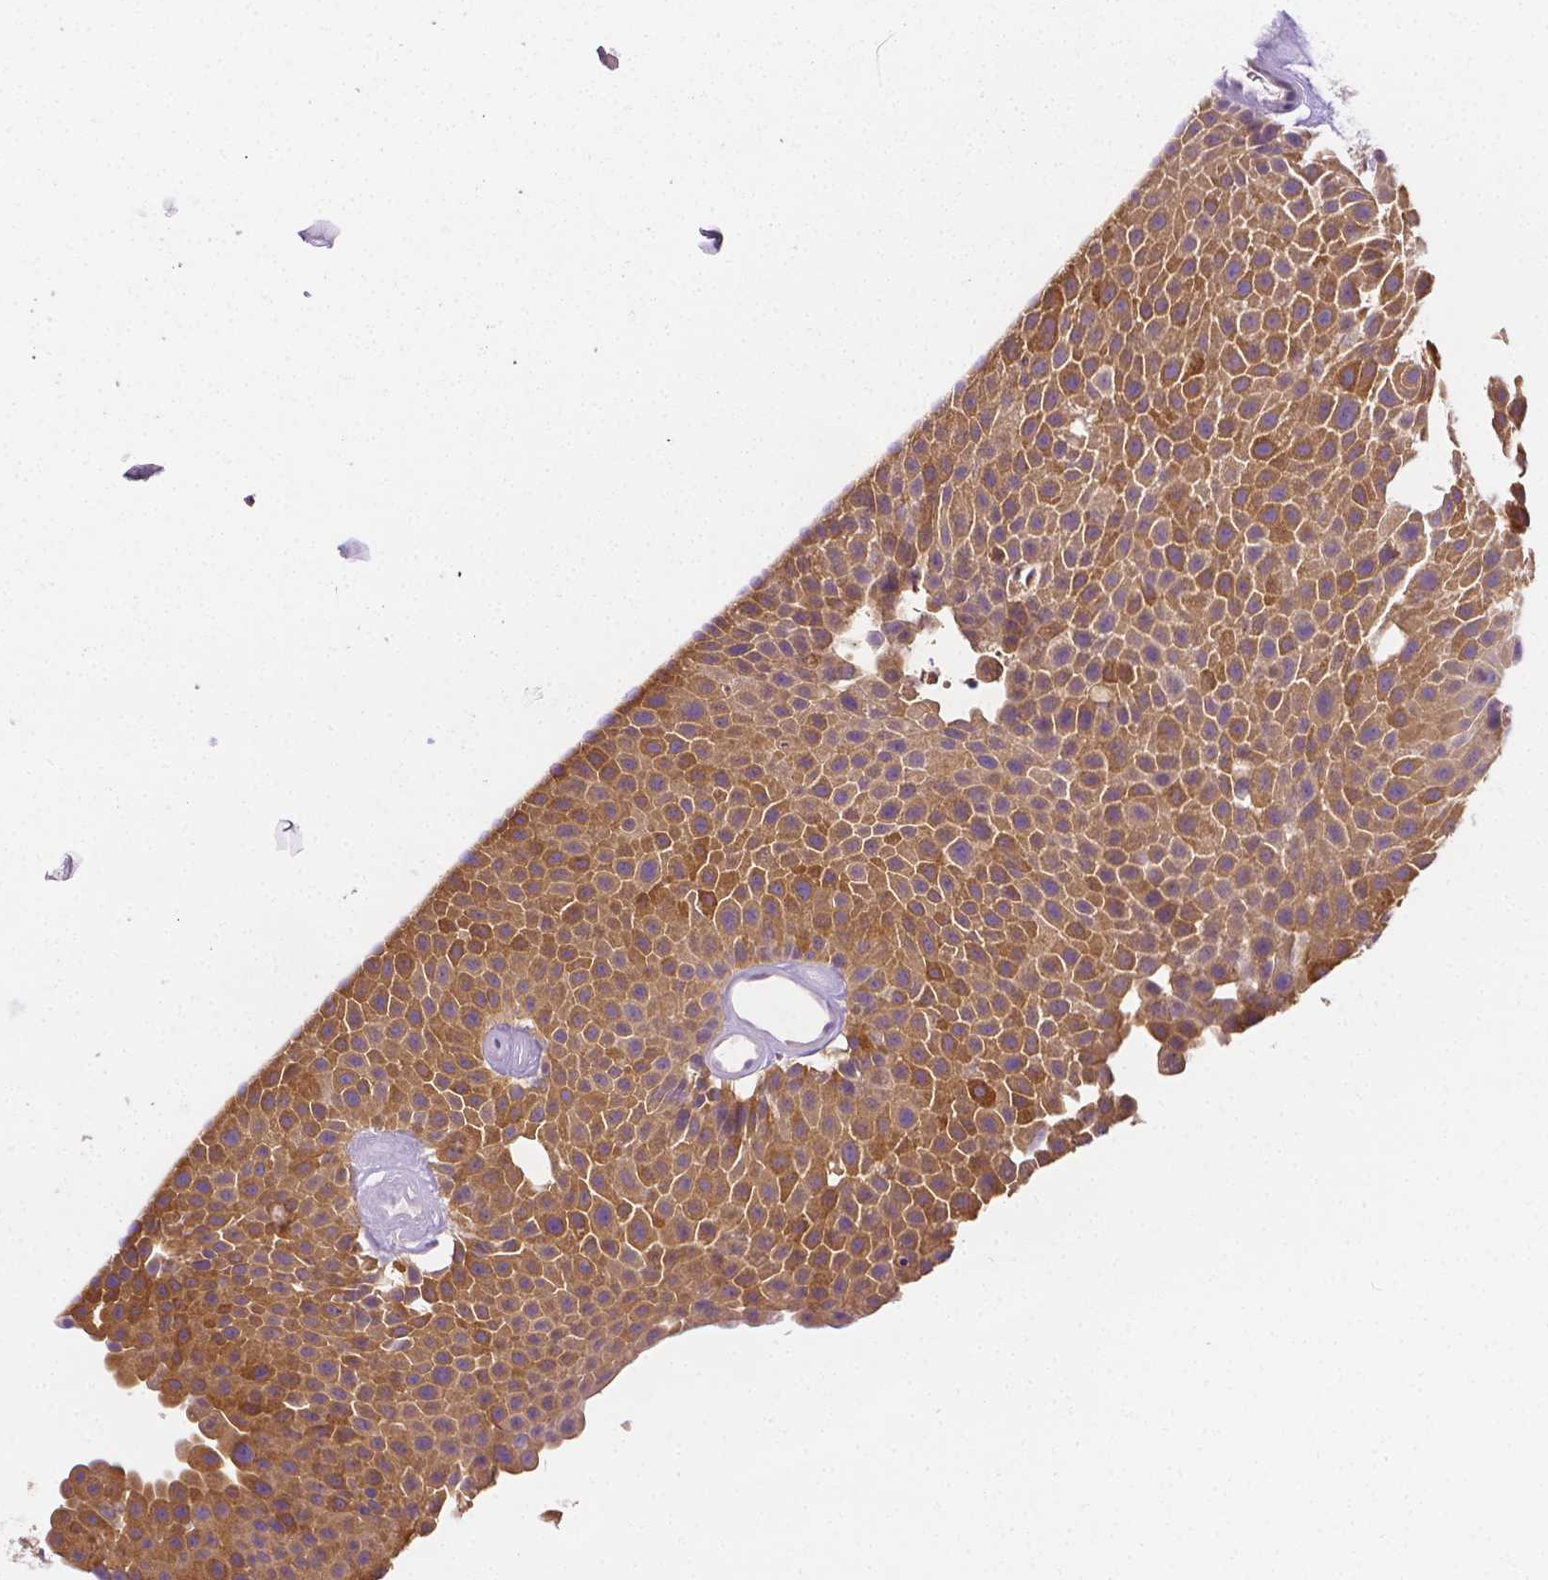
{"staining": {"intensity": "moderate", "quantity": ">75%", "location": "cytoplasmic/membranous"}, "tissue": "urothelial cancer", "cell_type": "Tumor cells", "image_type": "cancer", "snomed": [{"axis": "morphology", "description": "Urothelial carcinoma, Low grade"}, {"axis": "topography", "description": "Urinary bladder"}], "caption": "Immunohistochemistry micrograph of neoplastic tissue: human urothelial cancer stained using immunohistochemistry (IHC) exhibits medium levels of moderate protein expression localized specifically in the cytoplasmic/membranous of tumor cells, appearing as a cytoplasmic/membranous brown color.", "gene": "FASN", "patient": {"sex": "male", "age": 72}}